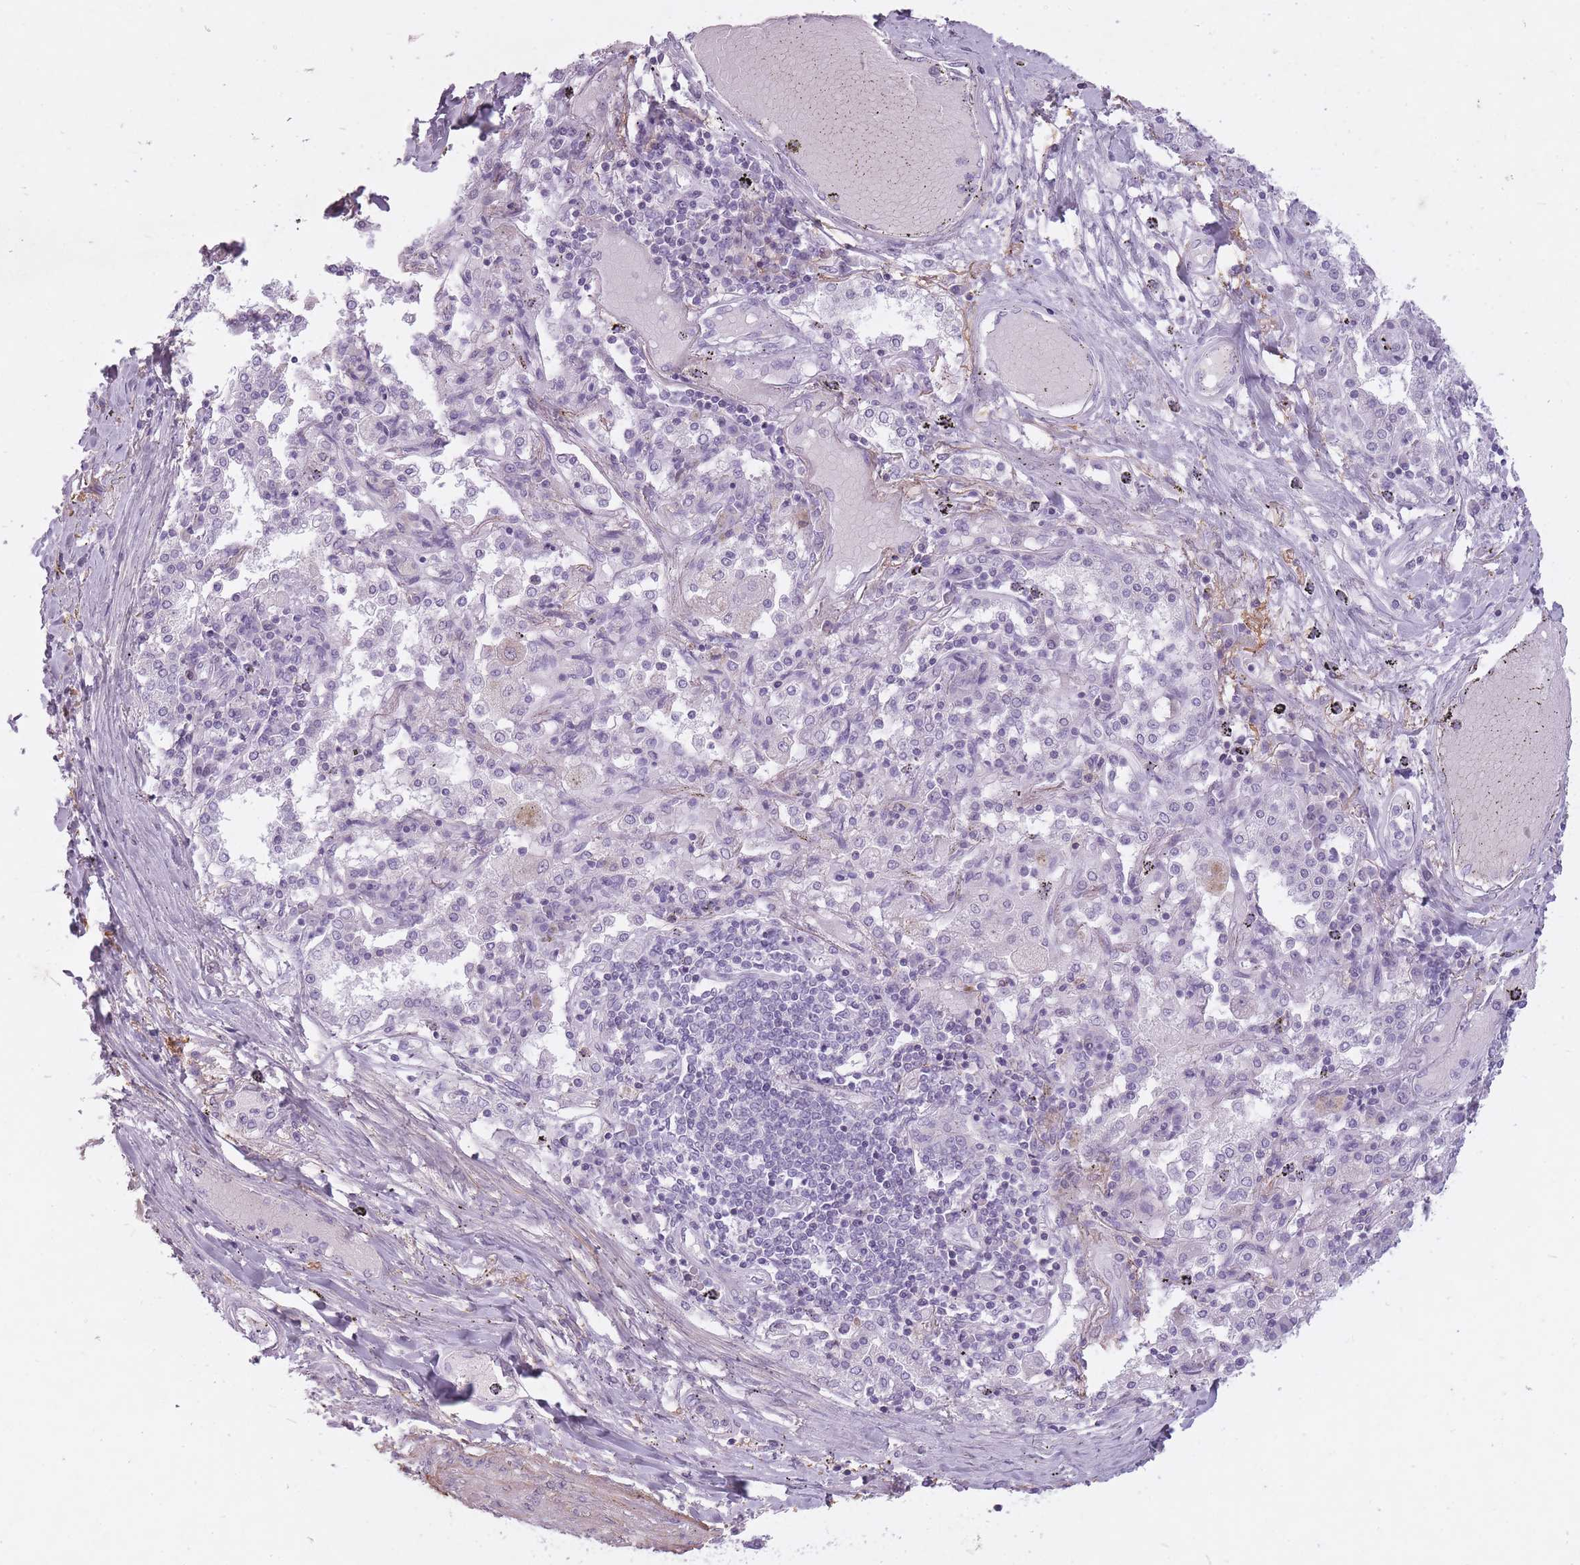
{"staining": {"intensity": "negative", "quantity": "none", "location": "none"}, "tissue": "lung cancer", "cell_type": "Tumor cells", "image_type": "cancer", "snomed": [{"axis": "morphology", "description": "Squamous cell carcinoma, NOS"}, {"axis": "topography", "description": "Lung"}], "caption": "Tumor cells are negative for brown protein staining in squamous cell carcinoma (lung). Nuclei are stained in blue.", "gene": "RFX4", "patient": {"sex": "male", "age": 65}}